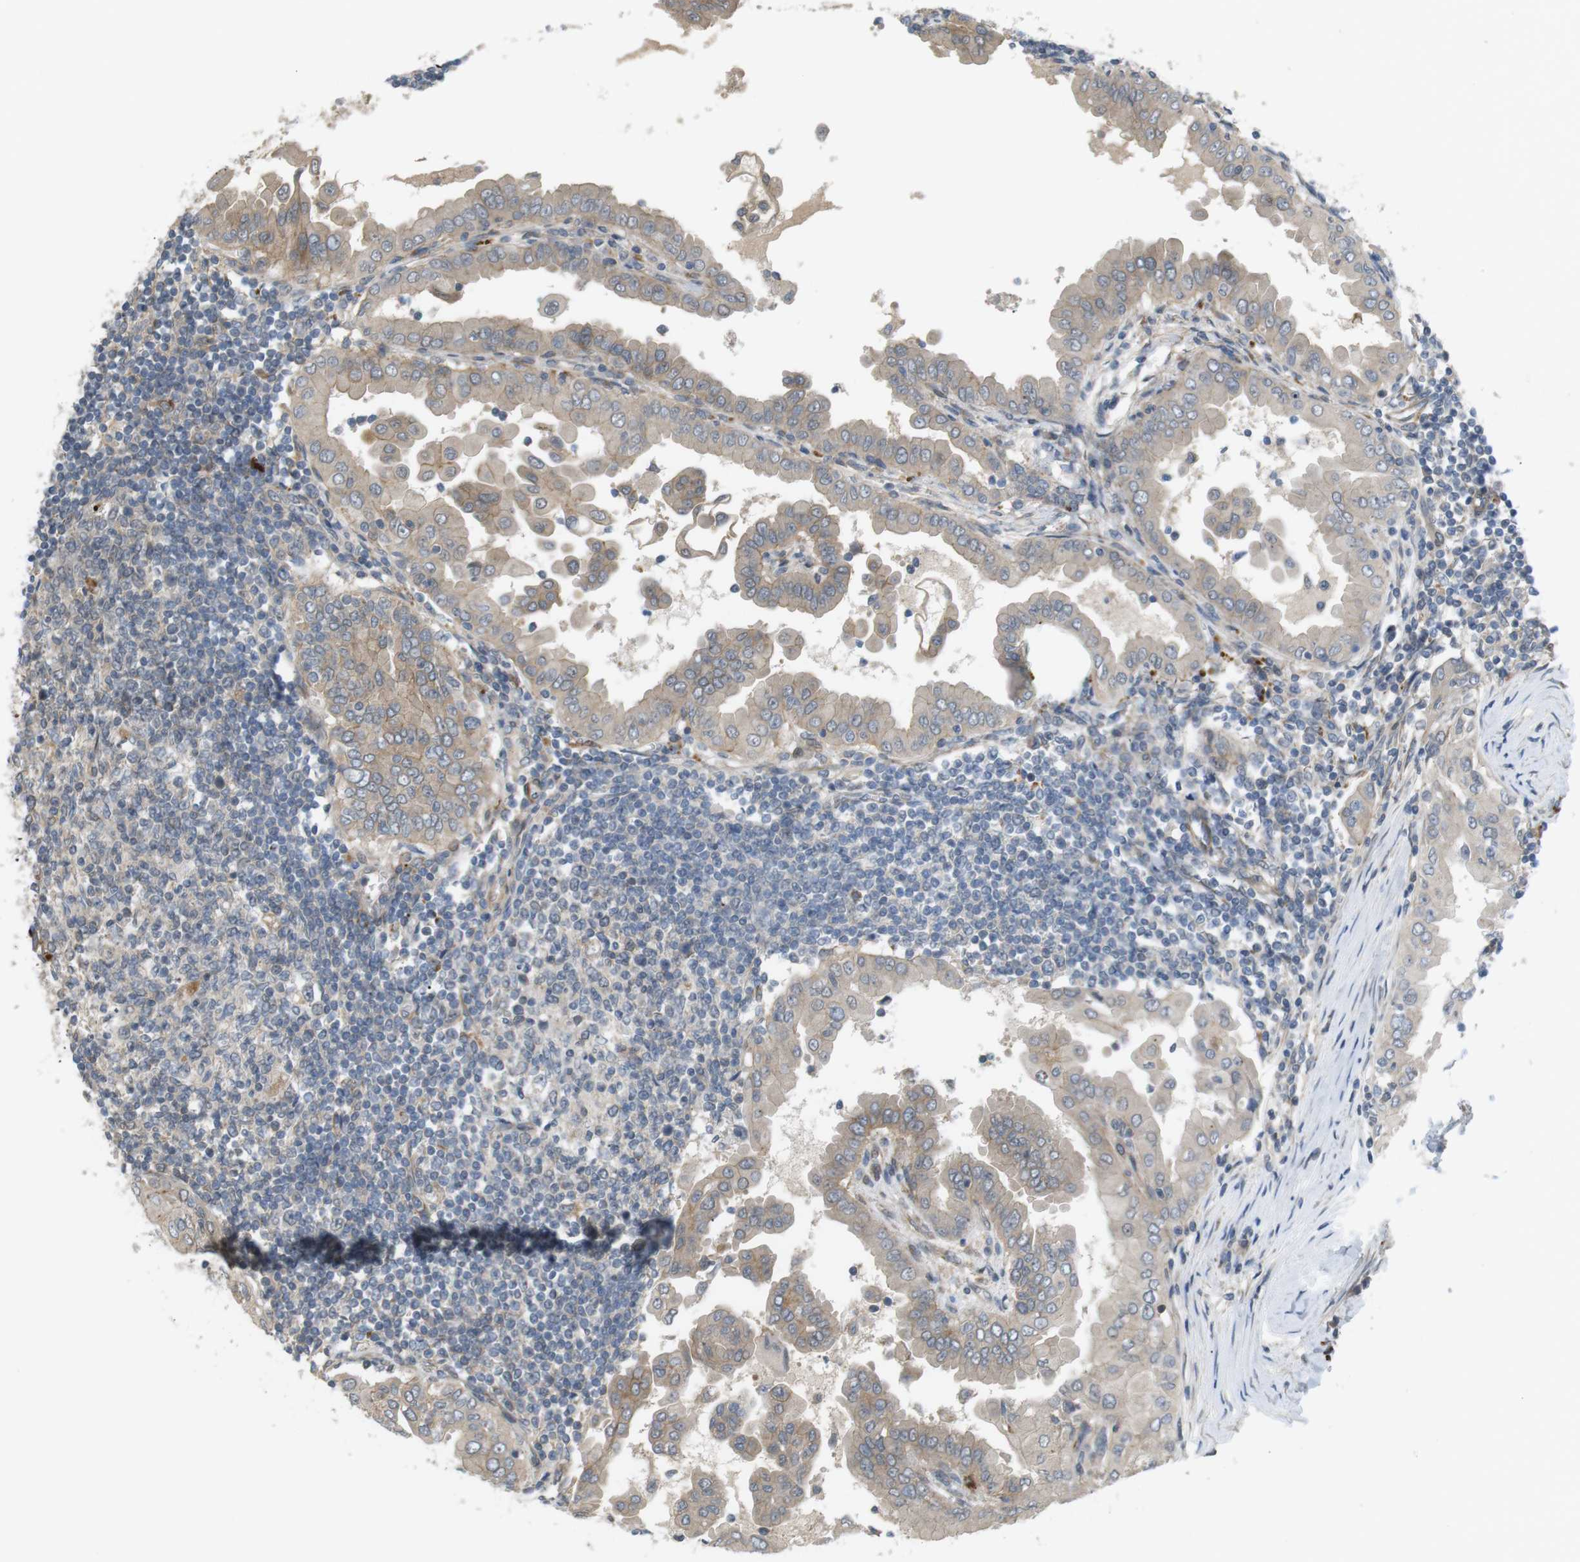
{"staining": {"intensity": "weak", "quantity": "25%-75%", "location": "cytoplasmic/membranous"}, "tissue": "thyroid cancer", "cell_type": "Tumor cells", "image_type": "cancer", "snomed": [{"axis": "morphology", "description": "Papillary adenocarcinoma, NOS"}, {"axis": "topography", "description": "Thyroid gland"}], "caption": "Thyroid cancer tissue displays weak cytoplasmic/membranous positivity in approximately 25%-75% of tumor cells", "gene": "KANK2", "patient": {"sex": "male", "age": 33}}